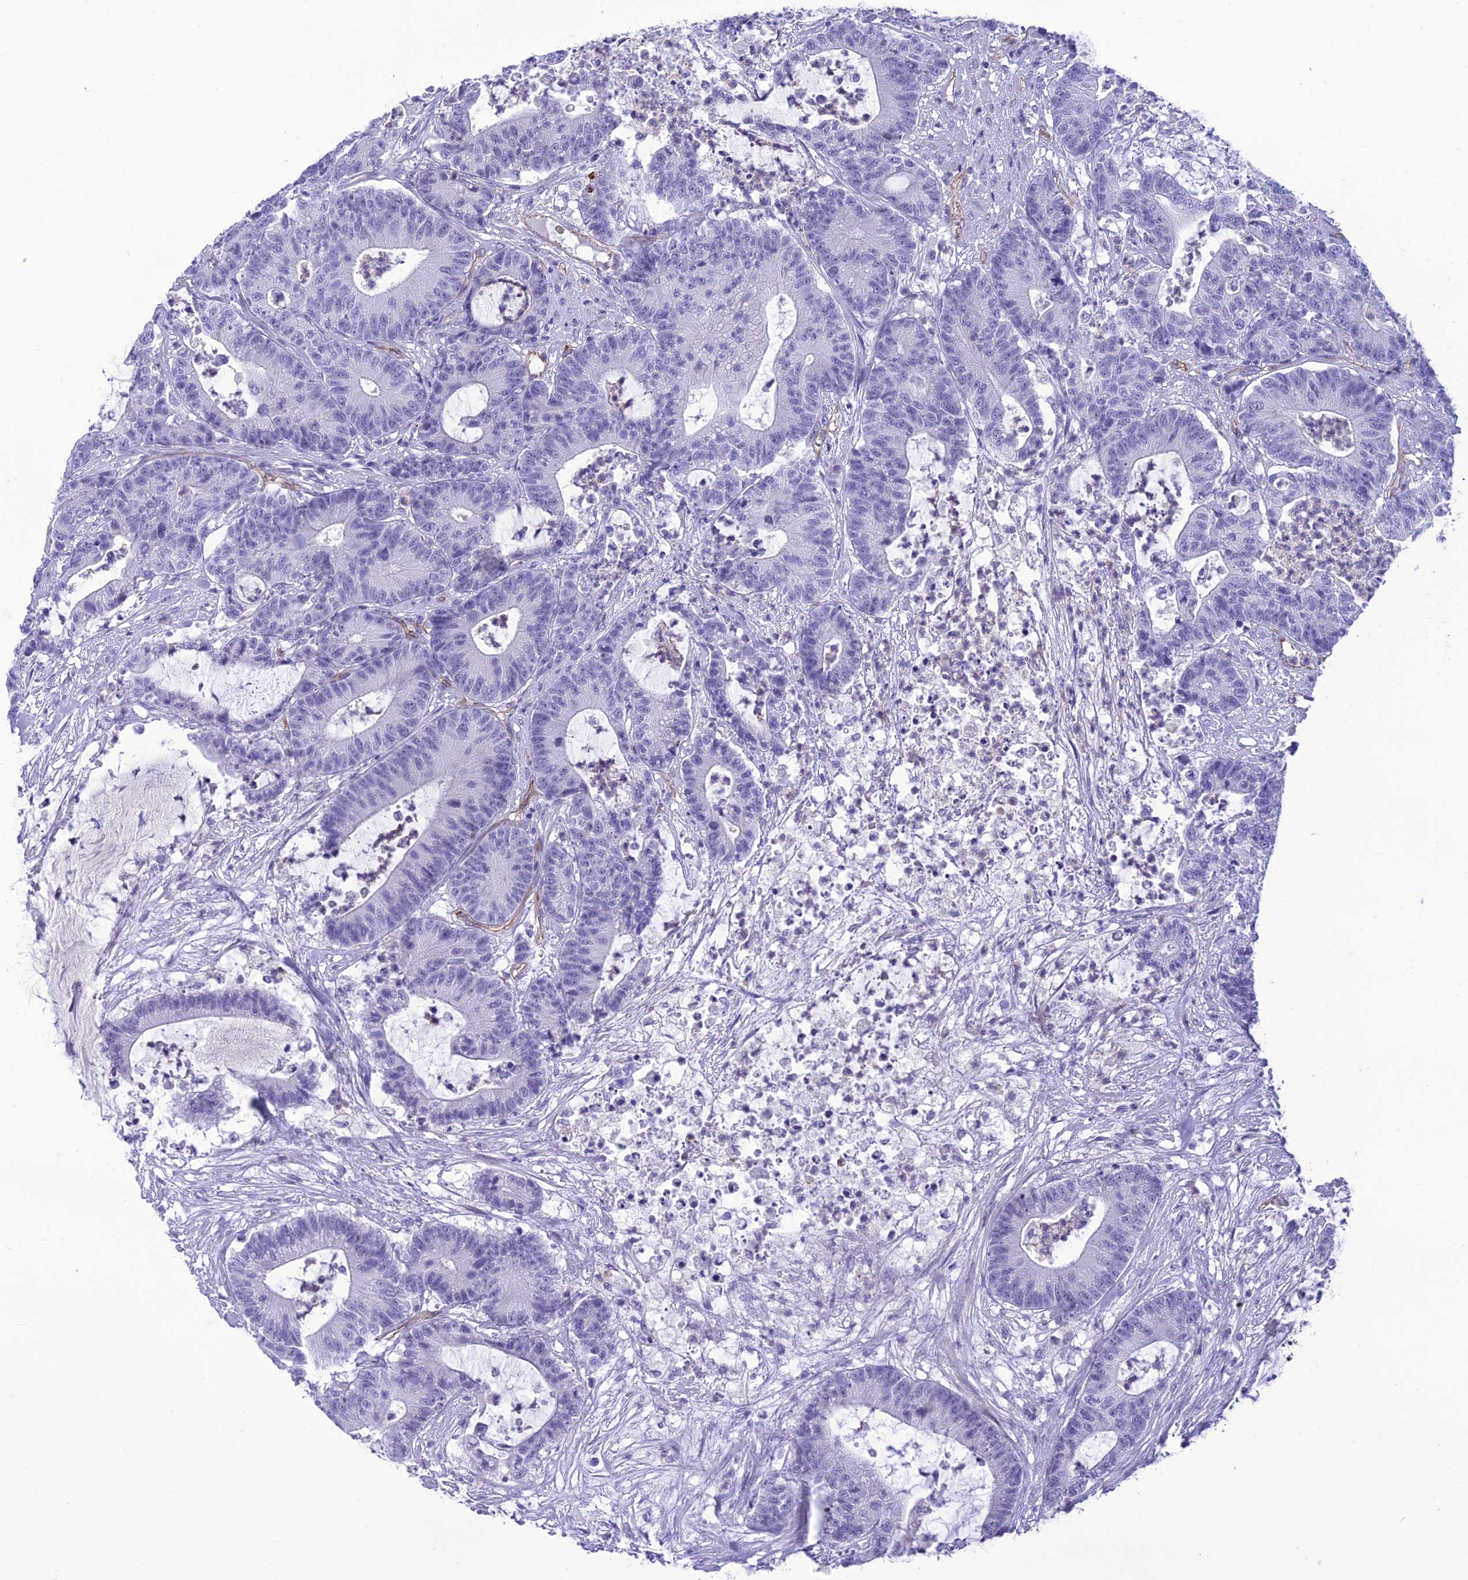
{"staining": {"intensity": "negative", "quantity": "none", "location": "none"}, "tissue": "colorectal cancer", "cell_type": "Tumor cells", "image_type": "cancer", "snomed": [{"axis": "morphology", "description": "Adenocarcinoma, NOS"}, {"axis": "topography", "description": "Colon"}], "caption": "Immunohistochemistry photomicrograph of neoplastic tissue: human colorectal adenocarcinoma stained with DAB (3,3'-diaminobenzidine) demonstrates no significant protein expression in tumor cells. (DAB (3,3'-diaminobenzidine) immunohistochemistry (IHC) with hematoxylin counter stain).", "gene": "BBS7", "patient": {"sex": "female", "age": 84}}